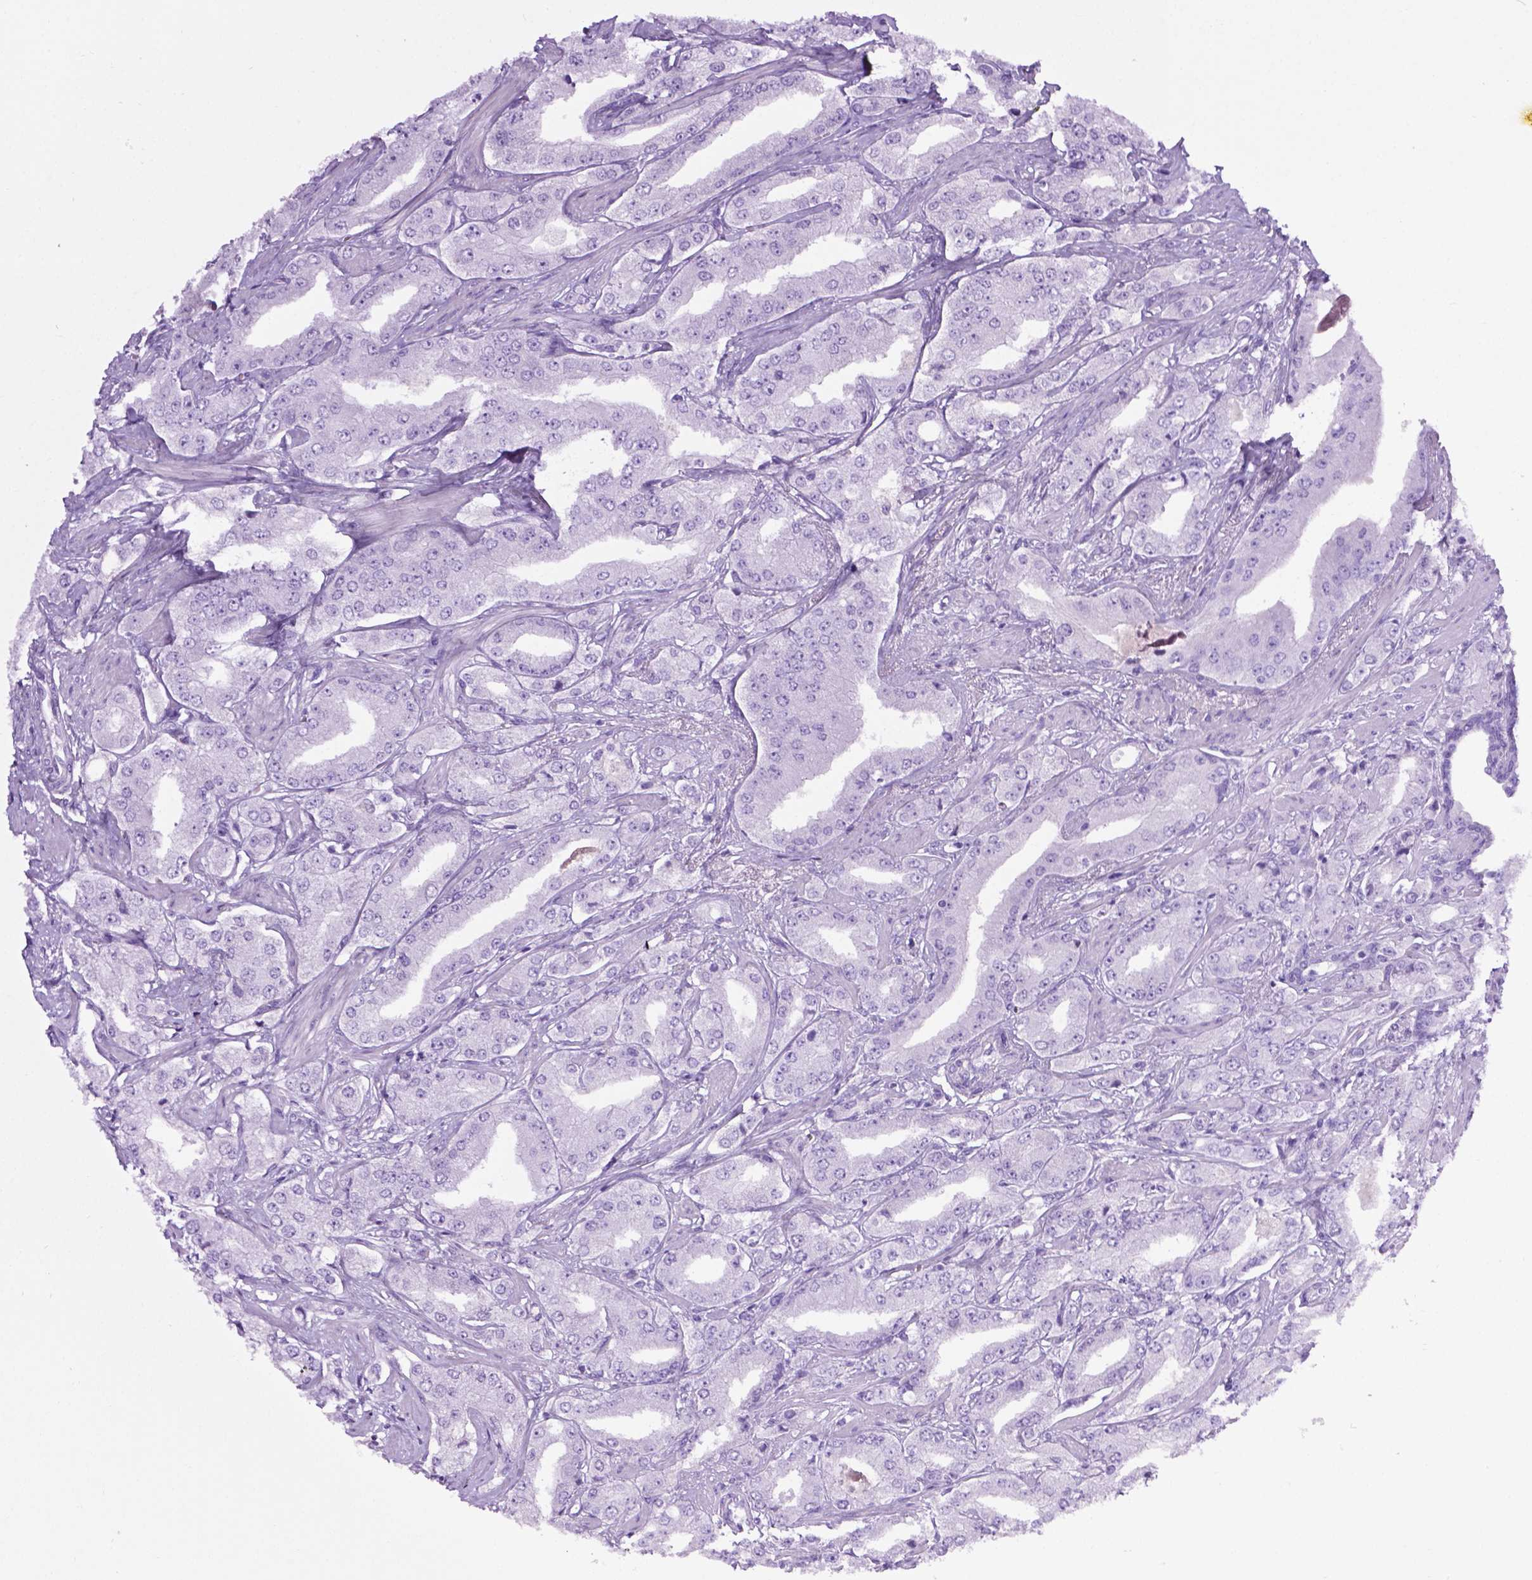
{"staining": {"intensity": "negative", "quantity": "none", "location": "none"}, "tissue": "prostate cancer", "cell_type": "Tumor cells", "image_type": "cancer", "snomed": [{"axis": "morphology", "description": "Adenocarcinoma, Low grade"}, {"axis": "topography", "description": "Prostate"}], "caption": "Immunohistochemistry (IHC) histopathology image of human low-grade adenocarcinoma (prostate) stained for a protein (brown), which exhibits no positivity in tumor cells.", "gene": "LELP1", "patient": {"sex": "male", "age": 60}}